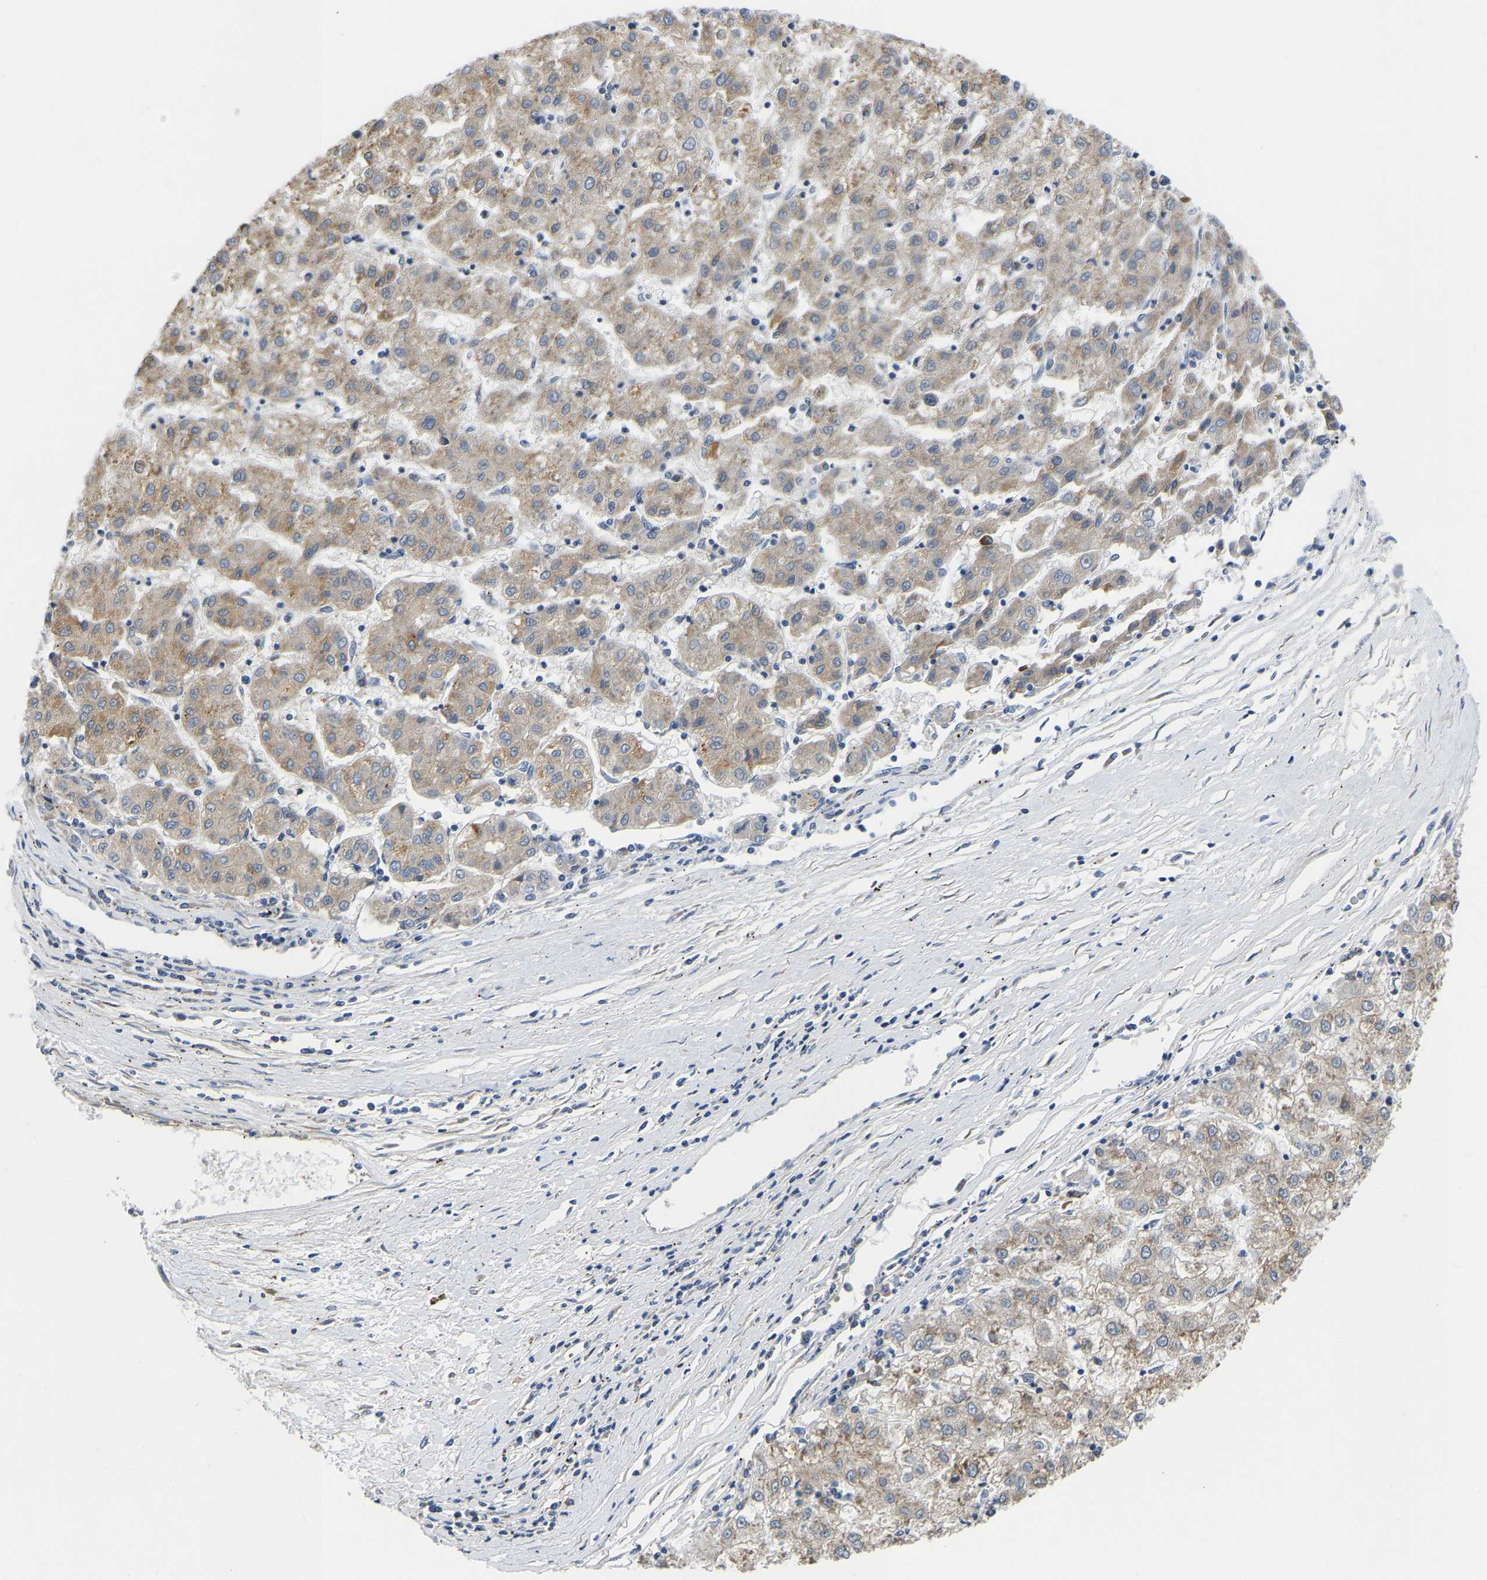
{"staining": {"intensity": "weak", "quantity": ">75%", "location": "cytoplasmic/membranous"}, "tissue": "liver cancer", "cell_type": "Tumor cells", "image_type": "cancer", "snomed": [{"axis": "morphology", "description": "Carcinoma, Hepatocellular, NOS"}, {"axis": "topography", "description": "Liver"}], "caption": "Liver cancer (hepatocellular carcinoma) tissue exhibits weak cytoplasmic/membranous expression in approximately >75% of tumor cells", "gene": "ARL6IP5", "patient": {"sex": "male", "age": 72}}